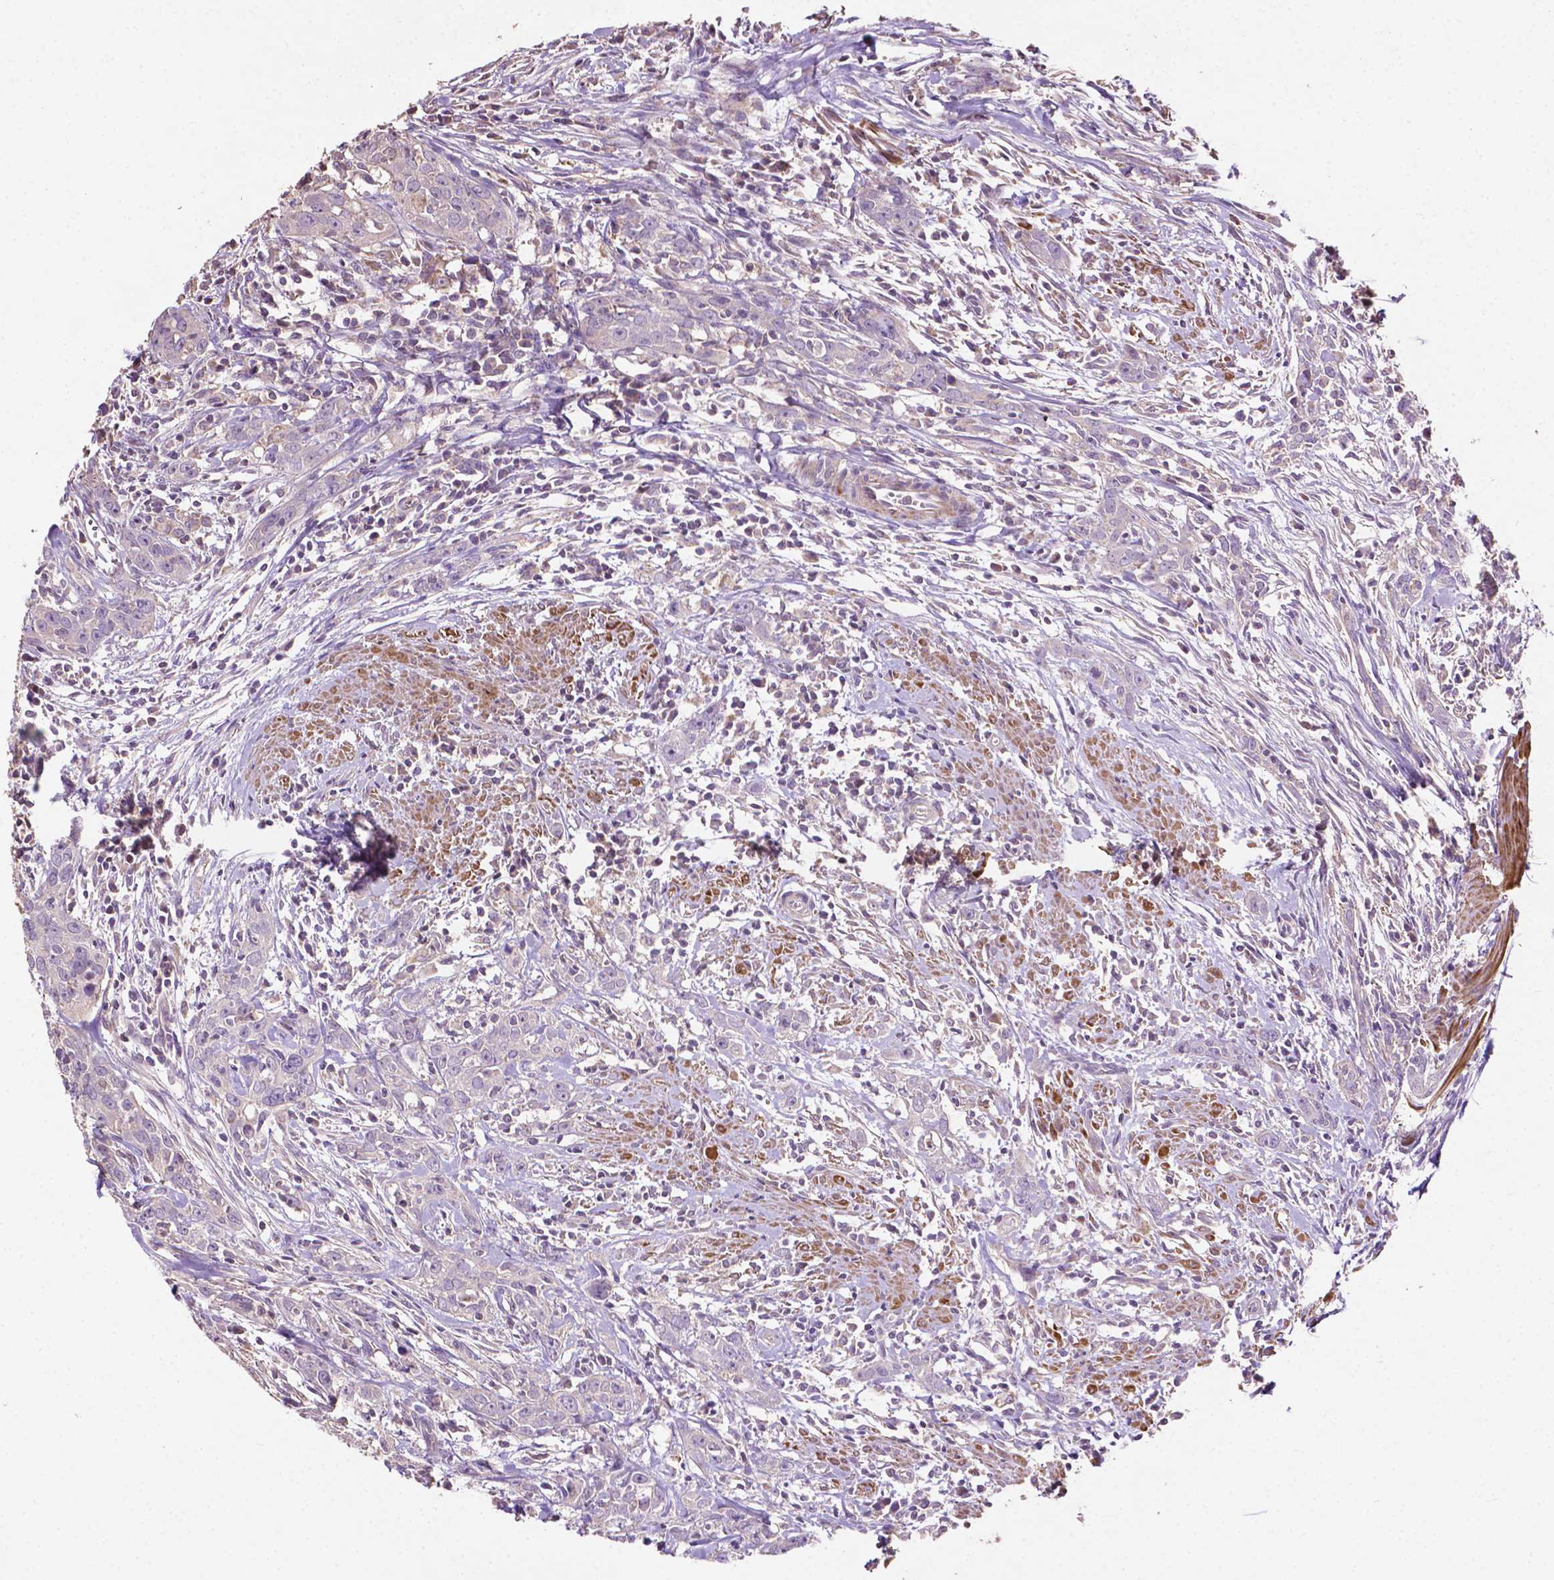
{"staining": {"intensity": "negative", "quantity": "none", "location": "none"}, "tissue": "urothelial cancer", "cell_type": "Tumor cells", "image_type": "cancer", "snomed": [{"axis": "morphology", "description": "Urothelial carcinoma, High grade"}, {"axis": "topography", "description": "Urinary bladder"}], "caption": "Urothelial cancer was stained to show a protein in brown. There is no significant staining in tumor cells. (DAB IHC visualized using brightfield microscopy, high magnification).", "gene": "LRR1", "patient": {"sex": "male", "age": 83}}